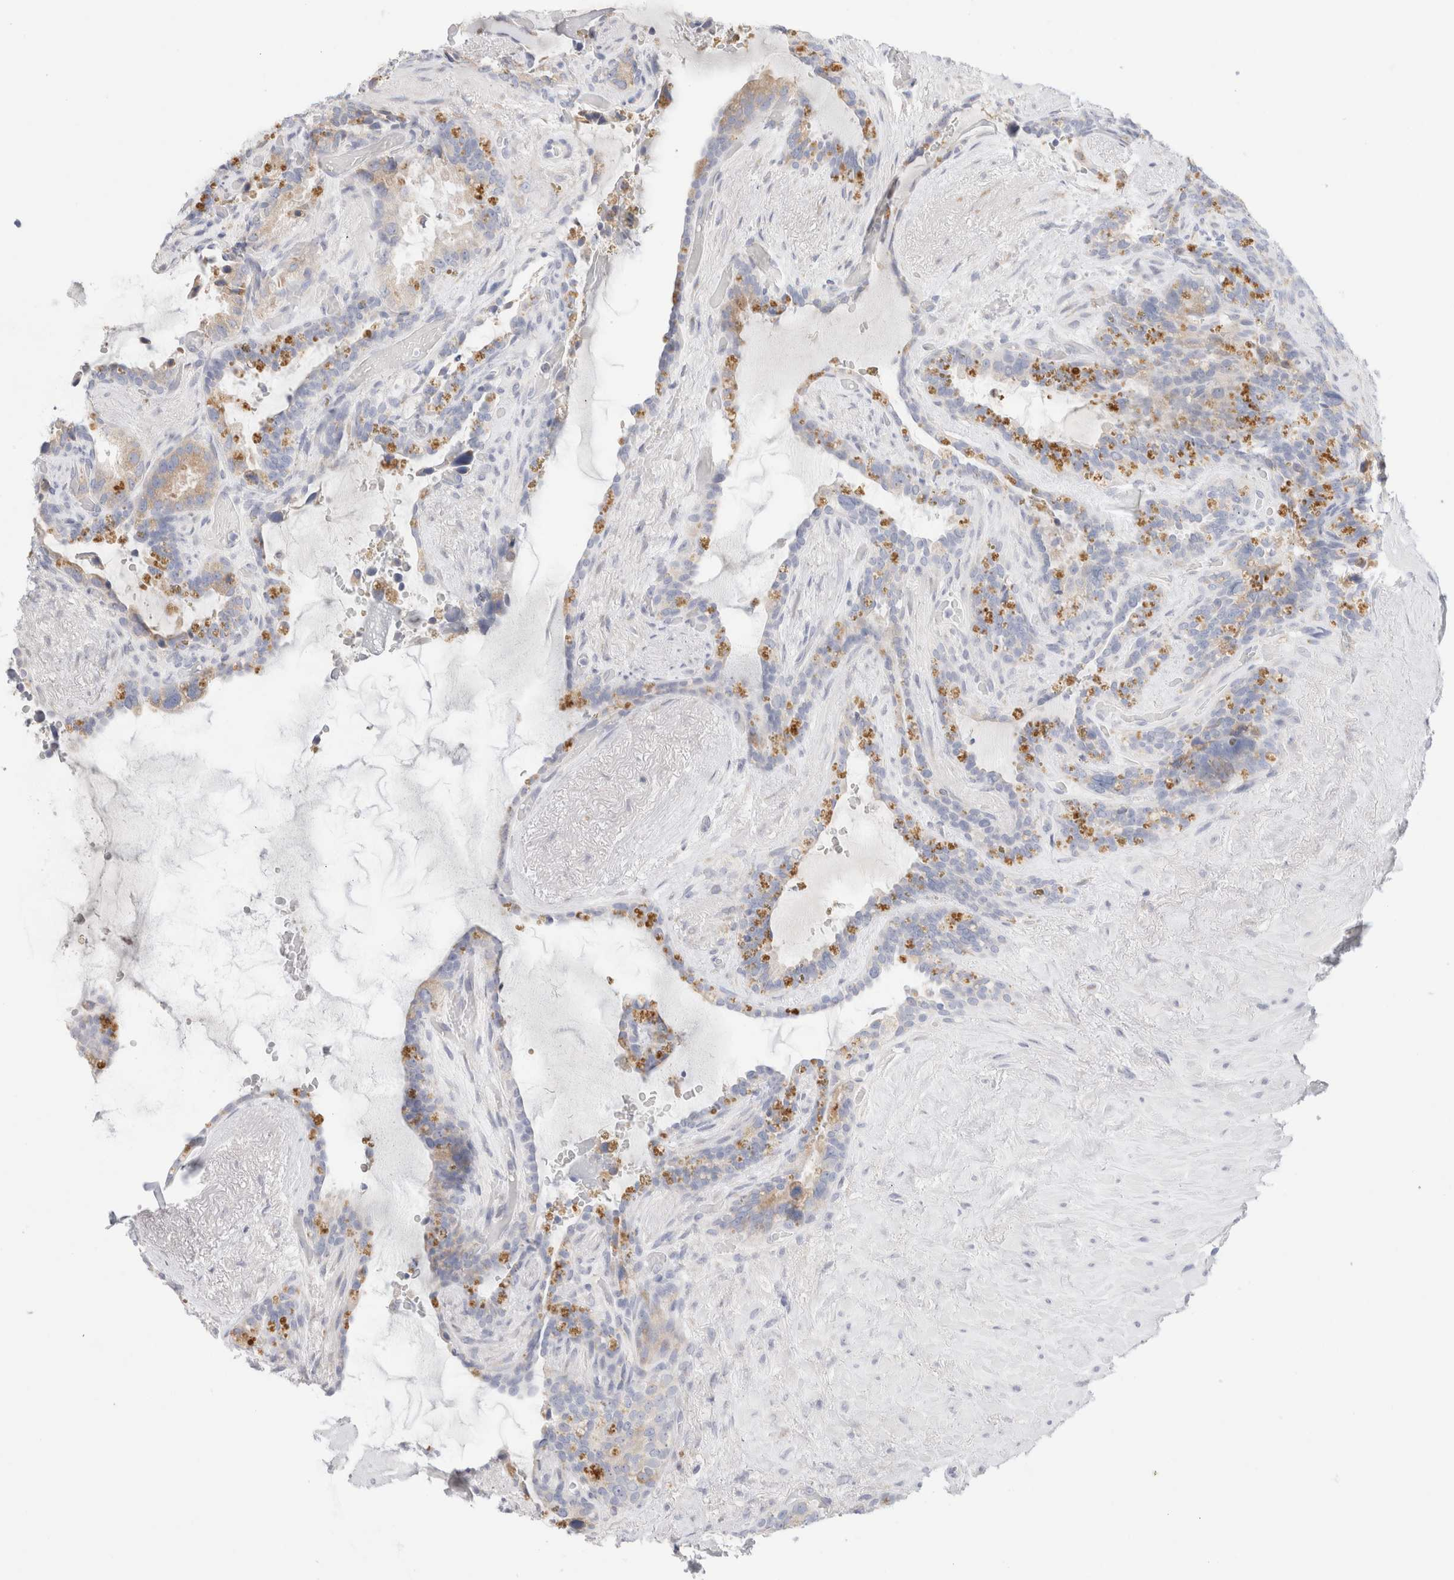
{"staining": {"intensity": "moderate", "quantity": "25%-75%", "location": "cytoplasmic/membranous"}, "tissue": "seminal vesicle", "cell_type": "Glandular cells", "image_type": "normal", "snomed": [{"axis": "morphology", "description": "Normal tissue, NOS"}, {"axis": "topography", "description": "Seminal veicle"}], "caption": "Human seminal vesicle stained with a protein marker reveals moderate staining in glandular cells.", "gene": "CSK", "patient": {"sex": "male", "age": 80}}